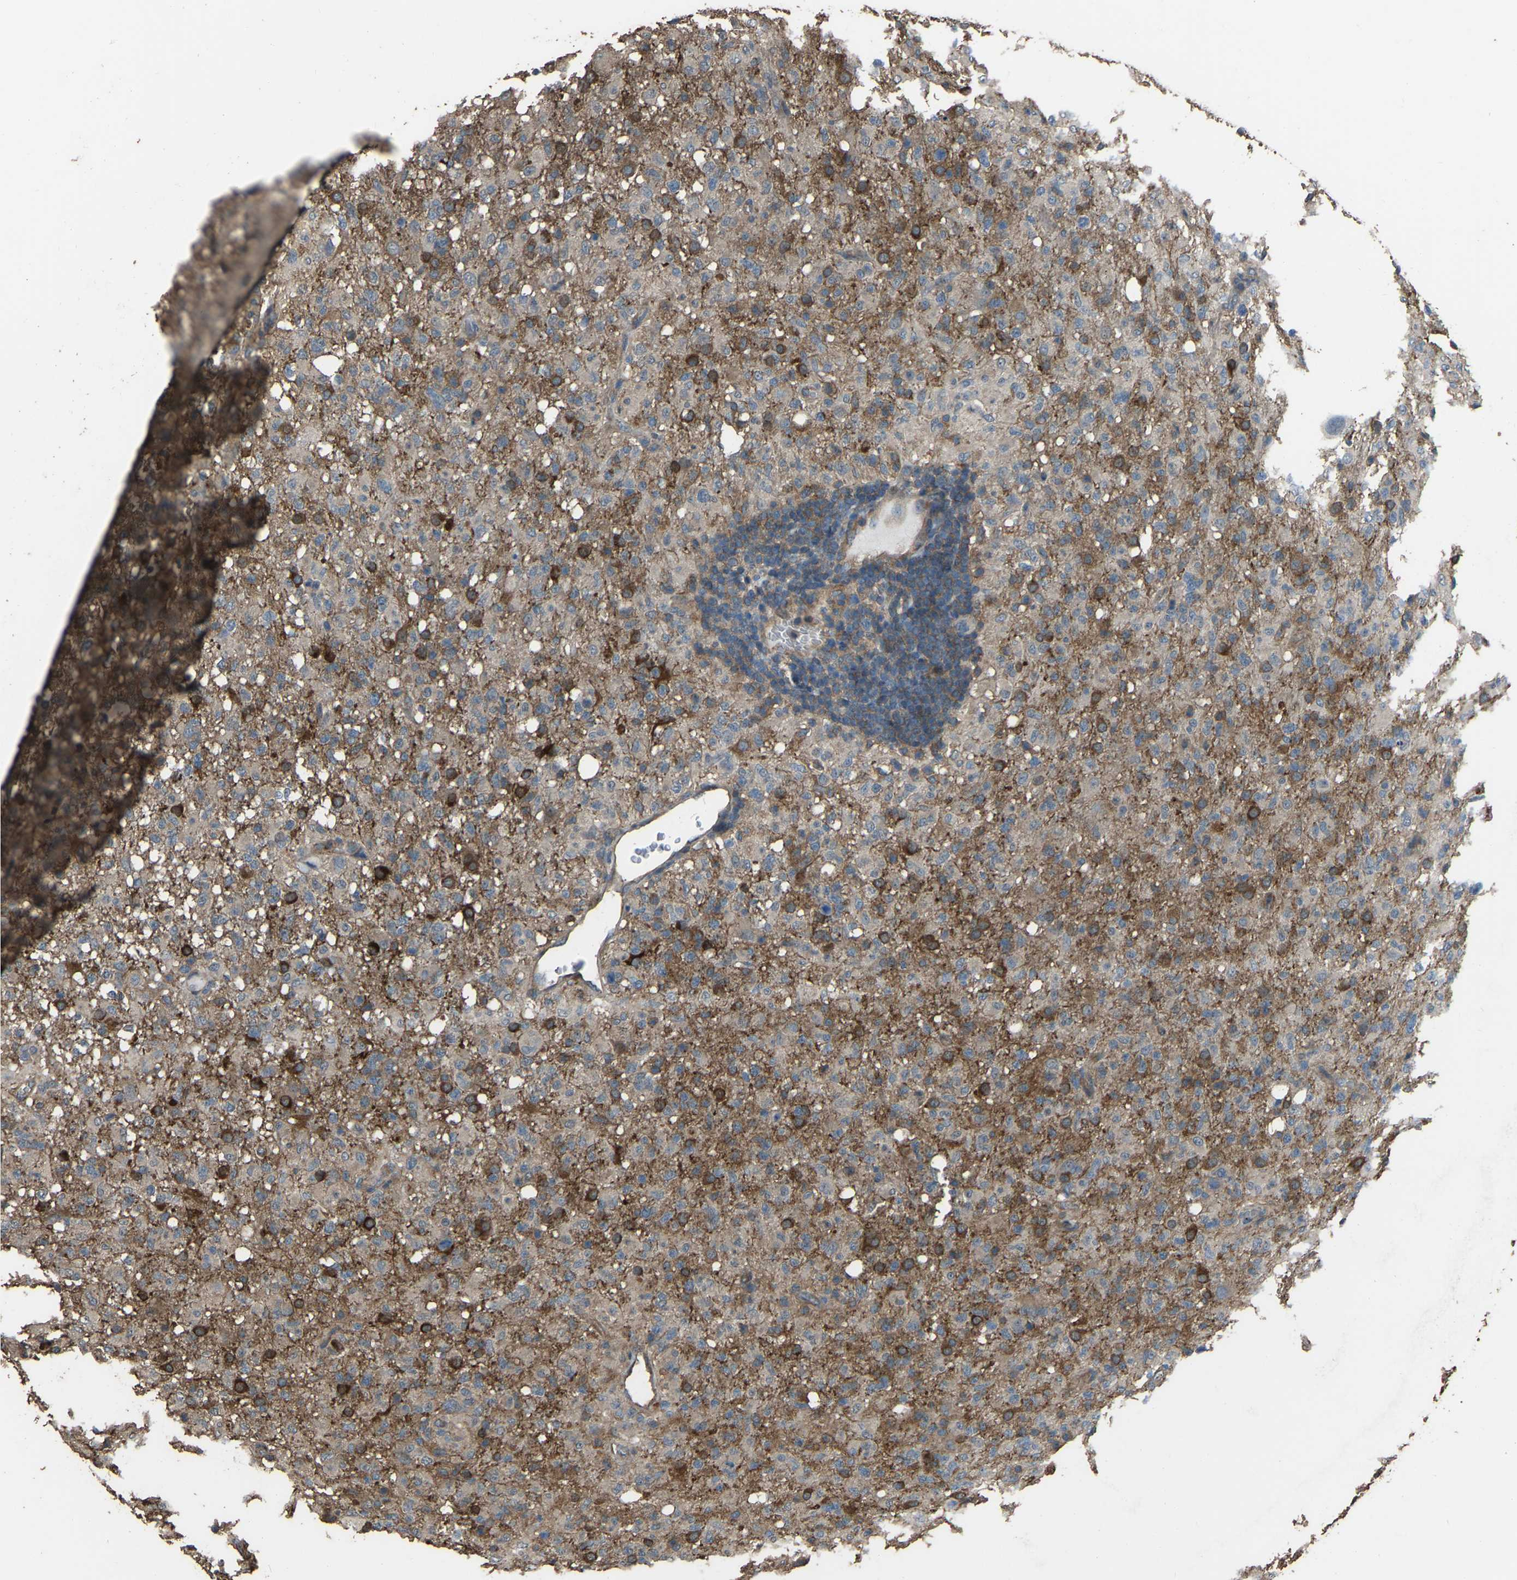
{"staining": {"intensity": "moderate", "quantity": "25%-75%", "location": "cytoplasmic/membranous"}, "tissue": "glioma", "cell_type": "Tumor cells", "image_type": "cancer", "snomed": [{"axis": "morphology", "description": "Glioma, malignant, High grade"}, {"axis": "topography", "description": "Brain"}], "caption": "The histopathology image shows immunohistochemical staining of glioma. There is moderate cytoplasmic/membranous positivity is appreciated in approximately 25%-75% of tumor cells.", "gene": "SLC4A2", "patient": {"sex": "female", "age": 57}}